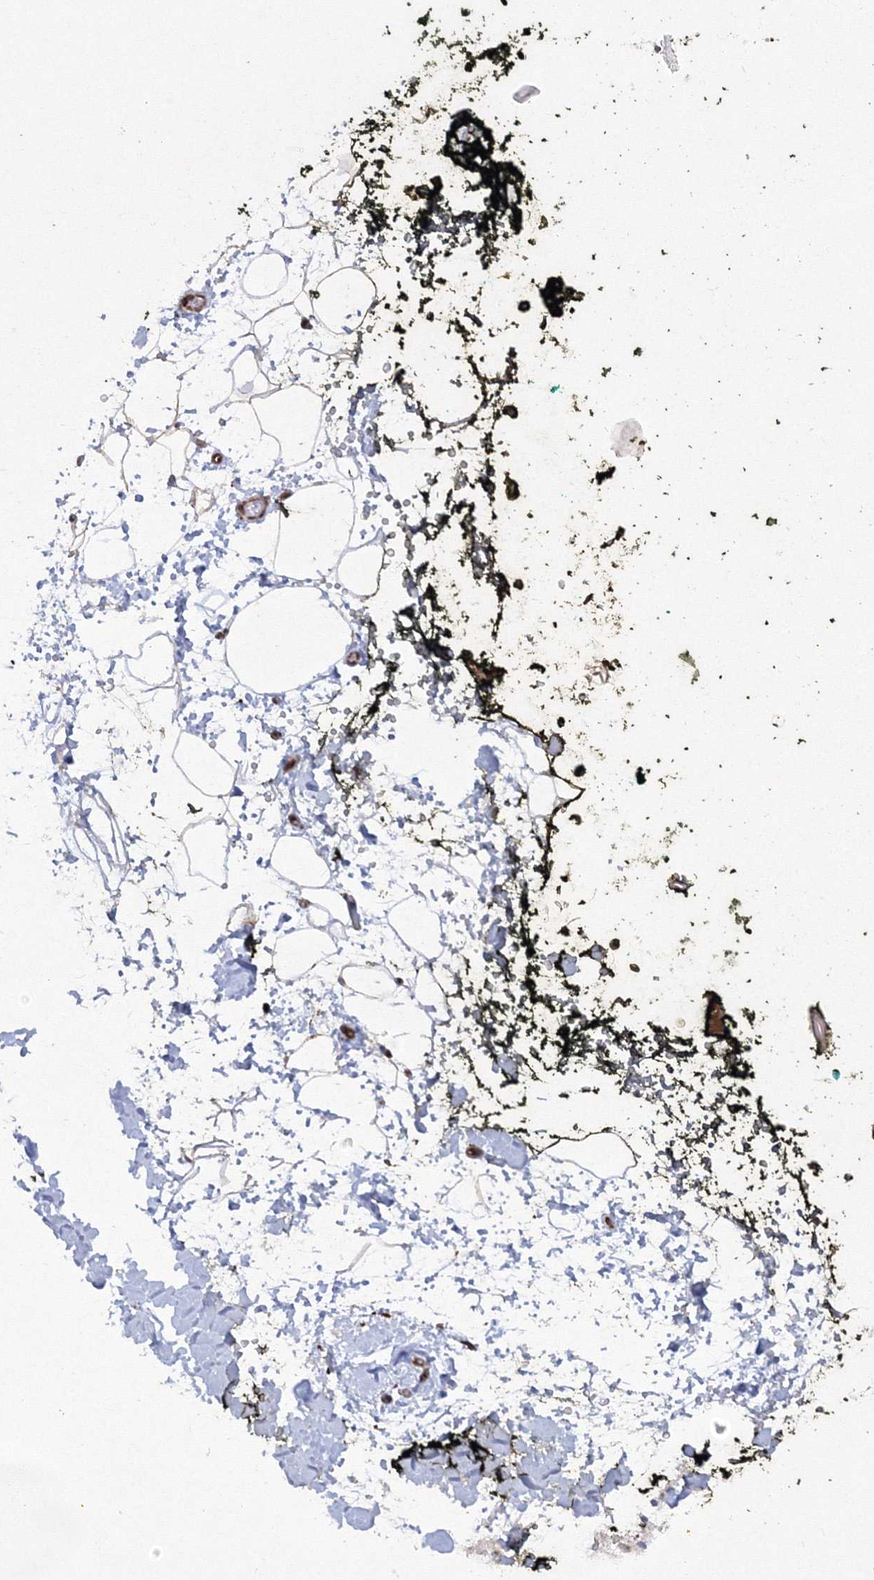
{"staining": {"intensity": "weak", "quantity": "25%-75%", "location": "cytoplasmic/membranous"}, "tissue": "adipose tissue", "cell_type": "Adipocytes", "image_type": "normal", "snomed": [{"axis": "morphology", "description": "Normal tissue, NOS"}, {"axis": "morphology", "description": "Adenocarcinoma, NOS"}, {"axis": "topography", "description": "Pancreas"}, {"axis": "topography", "description": "Peripheral nerve tissue"}], "caption": "A brown stain shows weak cytoplasmic/membranous positivity of a protein in adipocytes of normal adipose tissue.", "gene": "EFCAB12", "patient": {"sex": "male", "age": 59}}